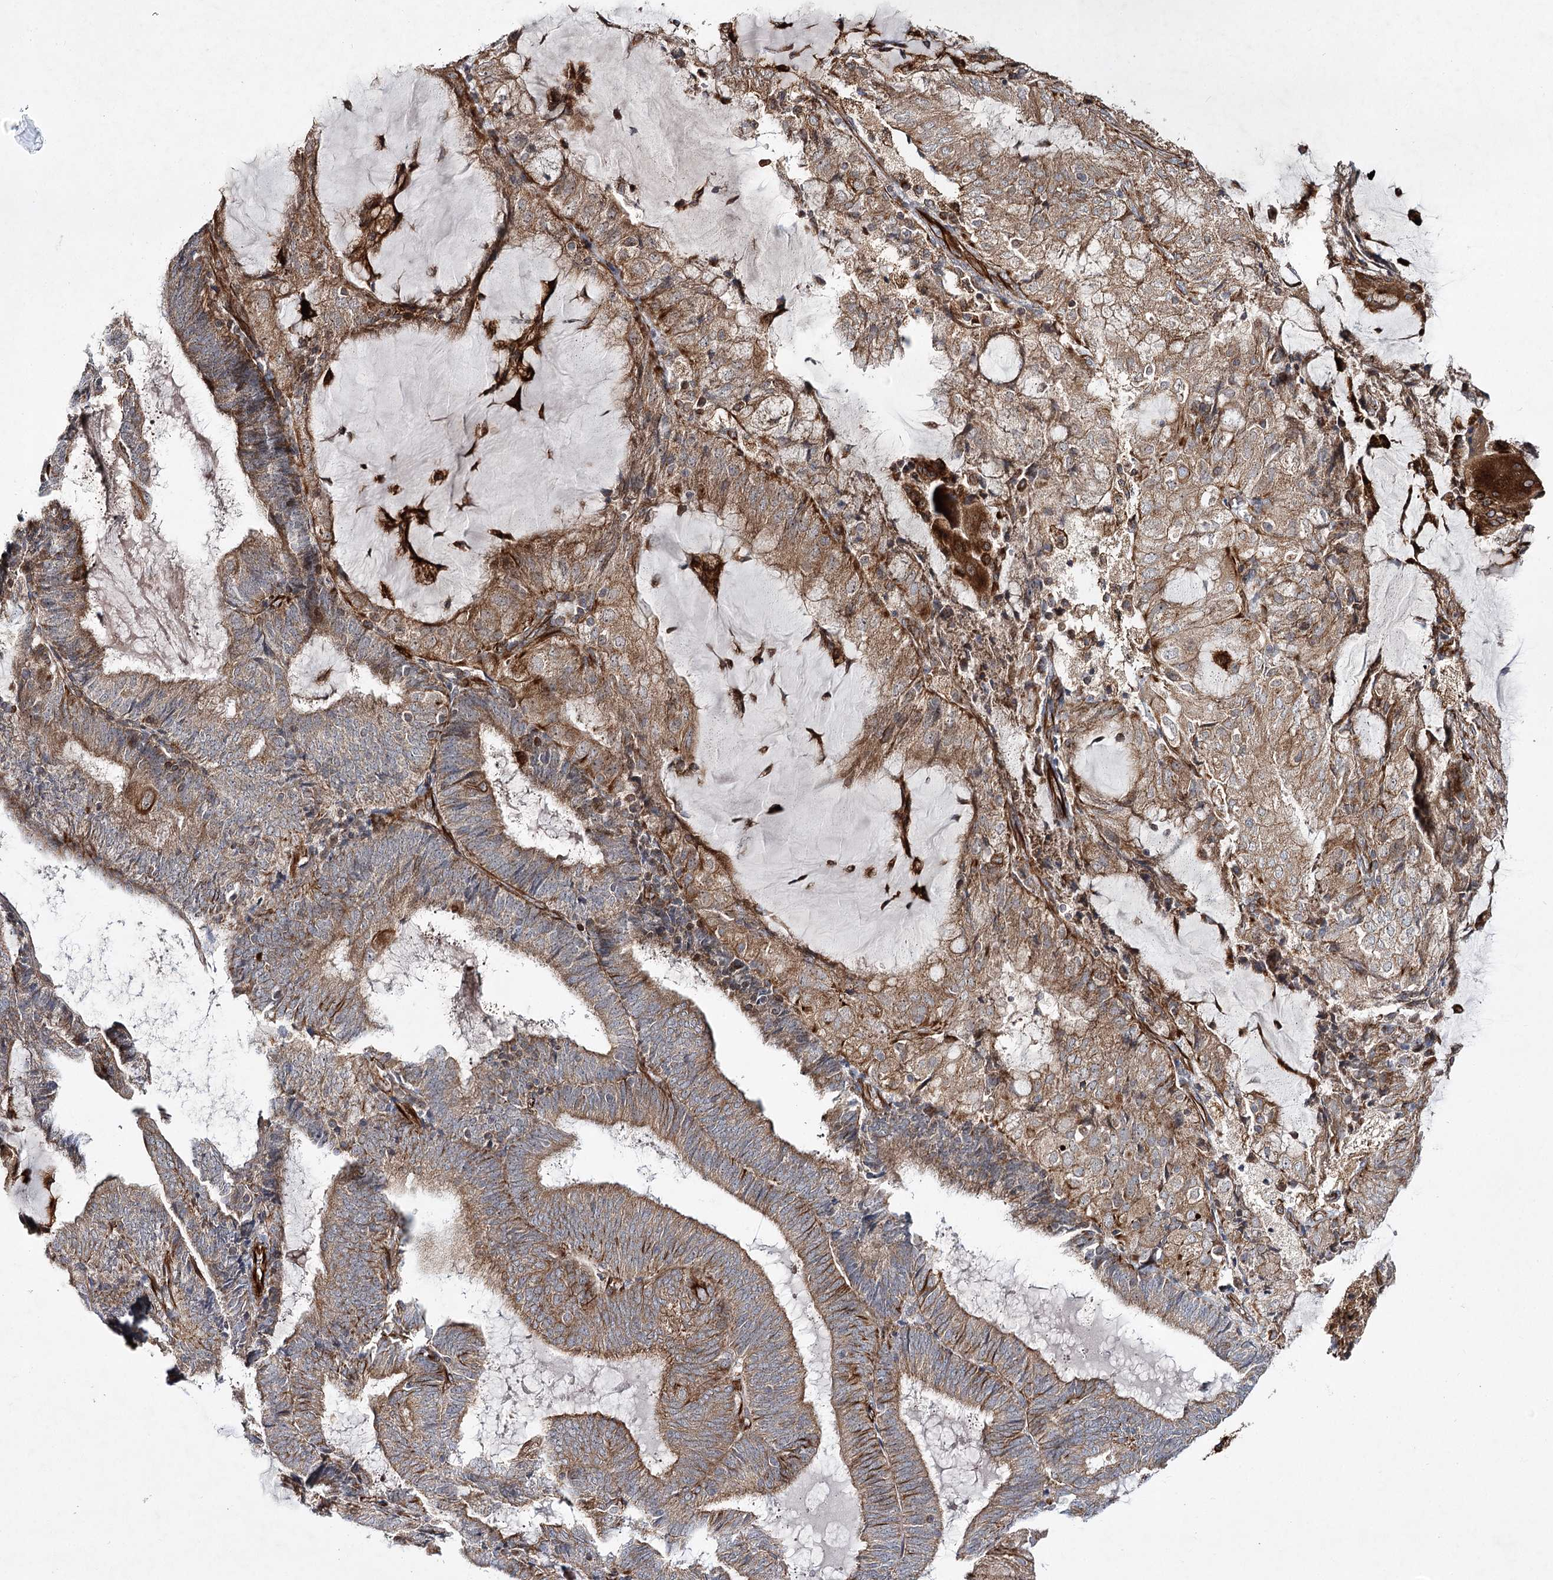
{"staining": {"intensity": "weak", "quantity": ">75%", "location": "cytoplasmic/membranous"}, "tissue": "endometrial cancer", "cell_type": "Tumor cells", "image_type": "cancer", "snomed": [{"axis": "morphology", "description": "Adenocarcinoma, NOS"}, {"axis": "topography", "description": "Endometrium"}], "caption": "This is a photomicrograph of IHC staining of endometrial cancer, which shows weak positivity in the cytoplasmic/membranous of tumor cells.", "gene": "DPEP2", "patient": {"sex": "female", "age": 81}}